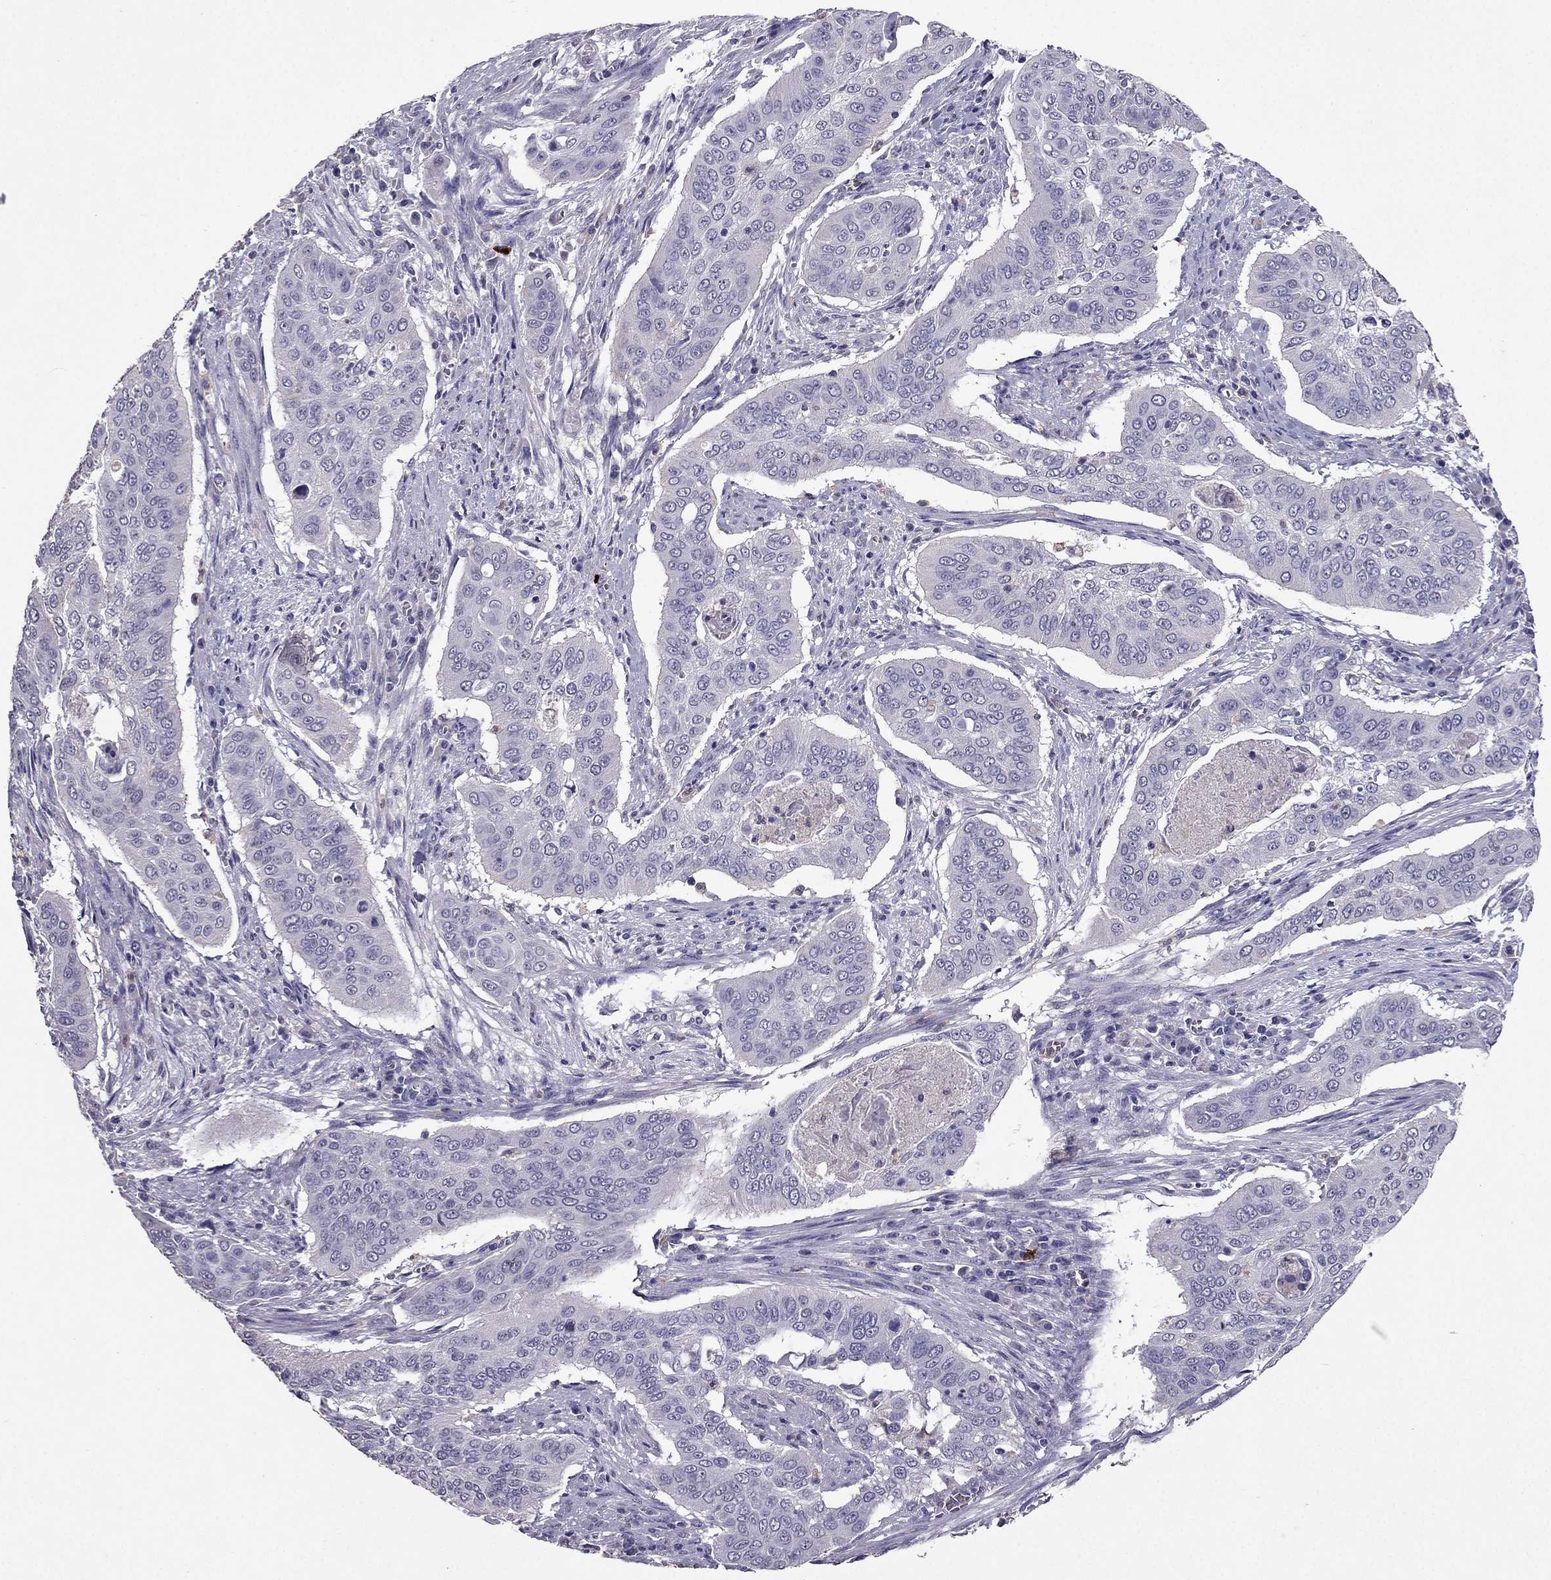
{"staining": {"intensity": "negative", "quantity": "none", "location": "none"}, "tissue": "cervical cancer", "cell_type": "Tumor cells", "image_type": "cancer", "snomed": [{"axis": "morphology", "description": "Squamous cell carcinoma, NOS"}, {"axis": "topography", "description": "Cervix"}], "caption": "Immunohistochemistry (IHC) micrograph of neoplastic tissue: human cervical cancer (squamous cell carcinoma) stained with DAB (3,3'-diaminobenzidine) exhibits no significant protein staining in tumor cells. (Brightfield microscopy of DAB (3,3'-diaminobenzidine) immunohistochemistry (IHC) at high magnification).", "gene": "RFLNB", "patient": {"sex": "female", "age": 39}}